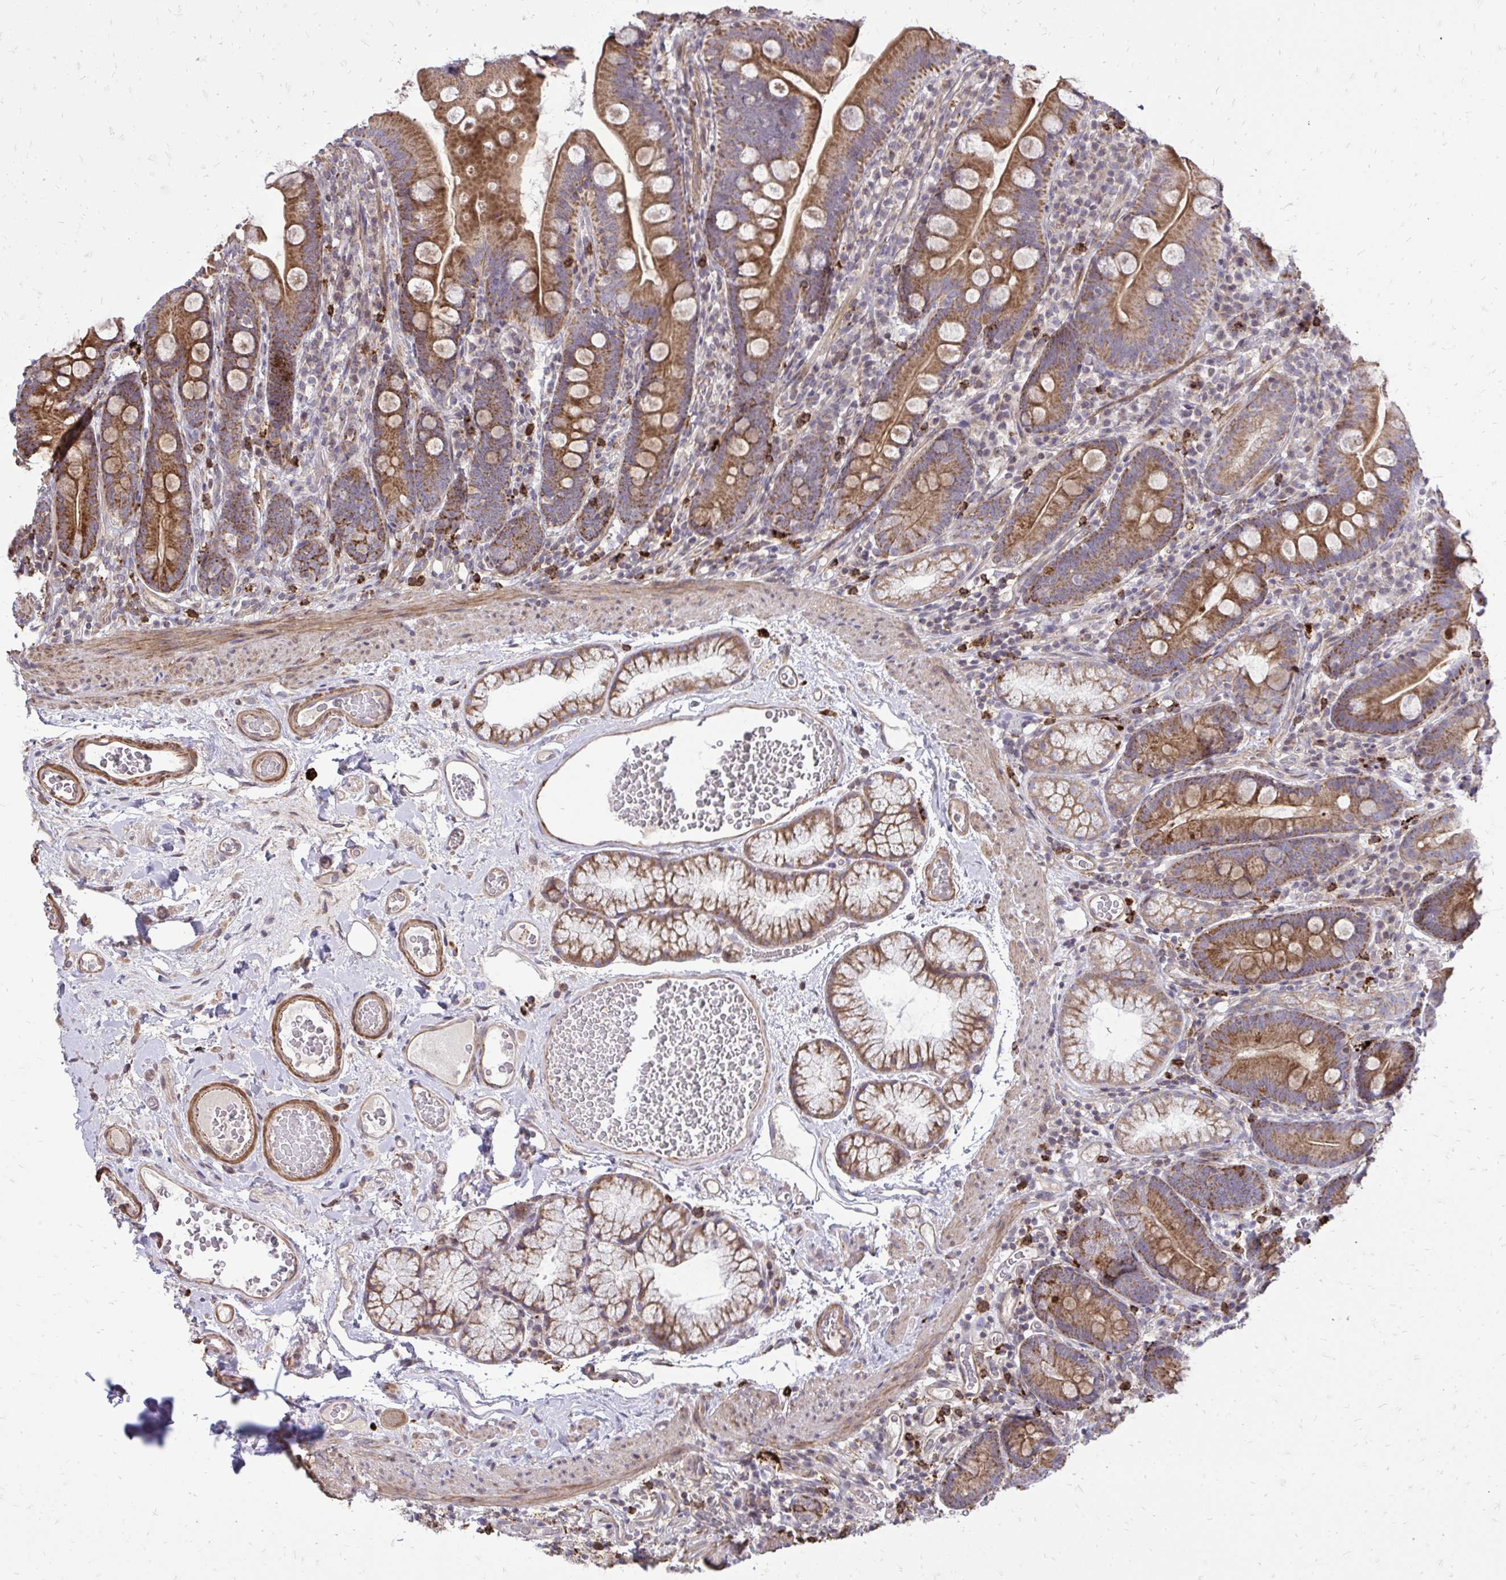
{"staining": {"intensity": "strong", "quantity": ">75%", "location": "cytoplasmic/membranous"}, "tissue": "duodenum", "cell_type": "Glandular cells", "image_type": "normal", "snomed": [{"axis": "morphology", "description": "Normal tissue, NOS"}, {"axis": "topography", "description": "Duodenum"}], "caption": "Human duodenum stained with a brown dye shows strong cytoplasmic/membranous positive expression in about >75% of glandular cells.", "gene": "SLC7A5", "patient": {"sex": "female", "age": 67}}